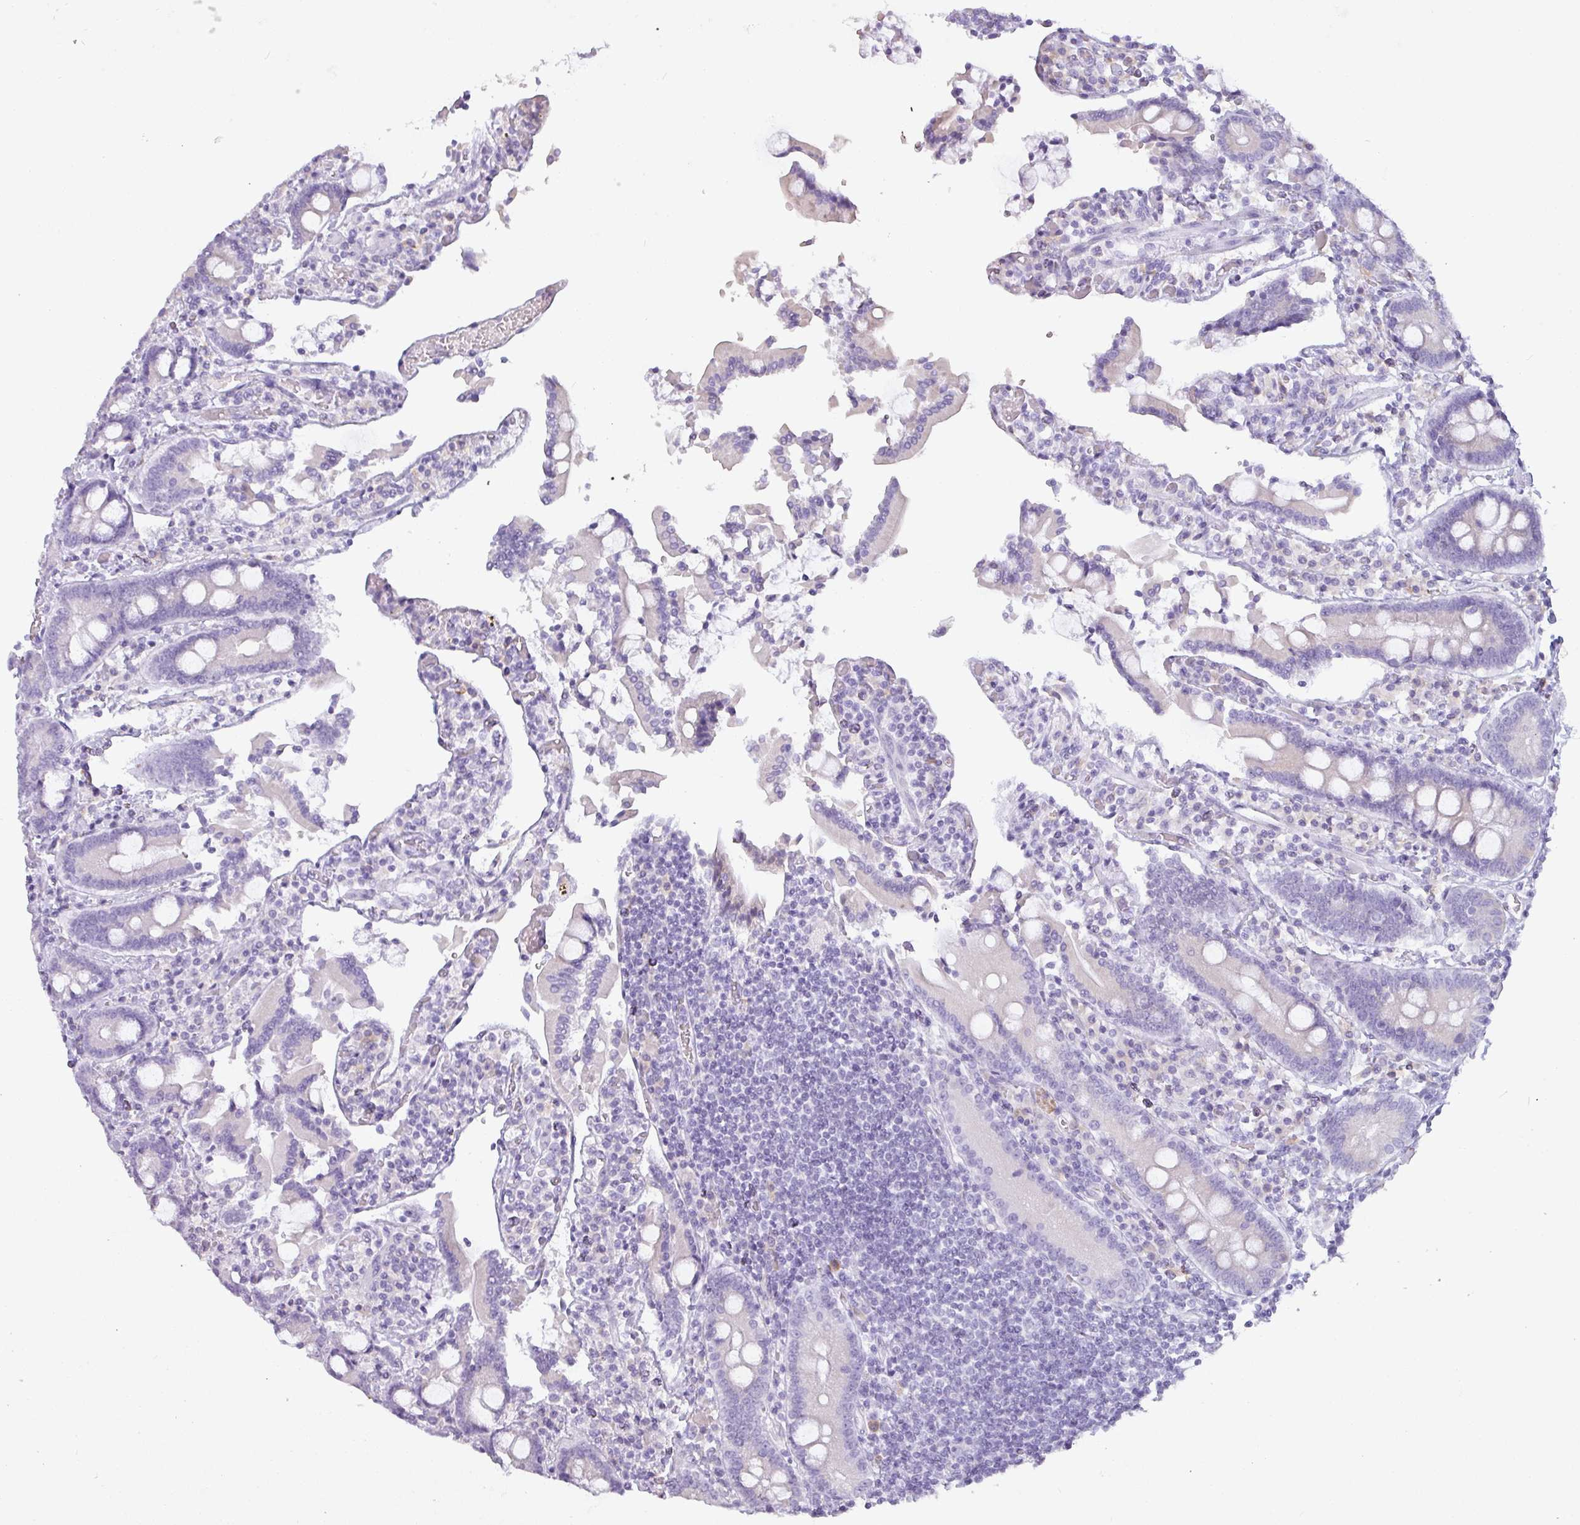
{"staining": {"intensity": "negative", "quantity": "none", "location": "none"}, "tissue": "duodenum", "cell_type": "Glandular cells", "image_type": "normal", "snomed": [{"axis": "morphology", "description": "Normal tissue, NOS"}, {"axis": "topography", "description": "Duodenum"}], "caption": "Image shows no protein expression in glandular cells of benign duodenum.", "gene": "PGA3", "patient": {"sex": "male", "age": 55}}